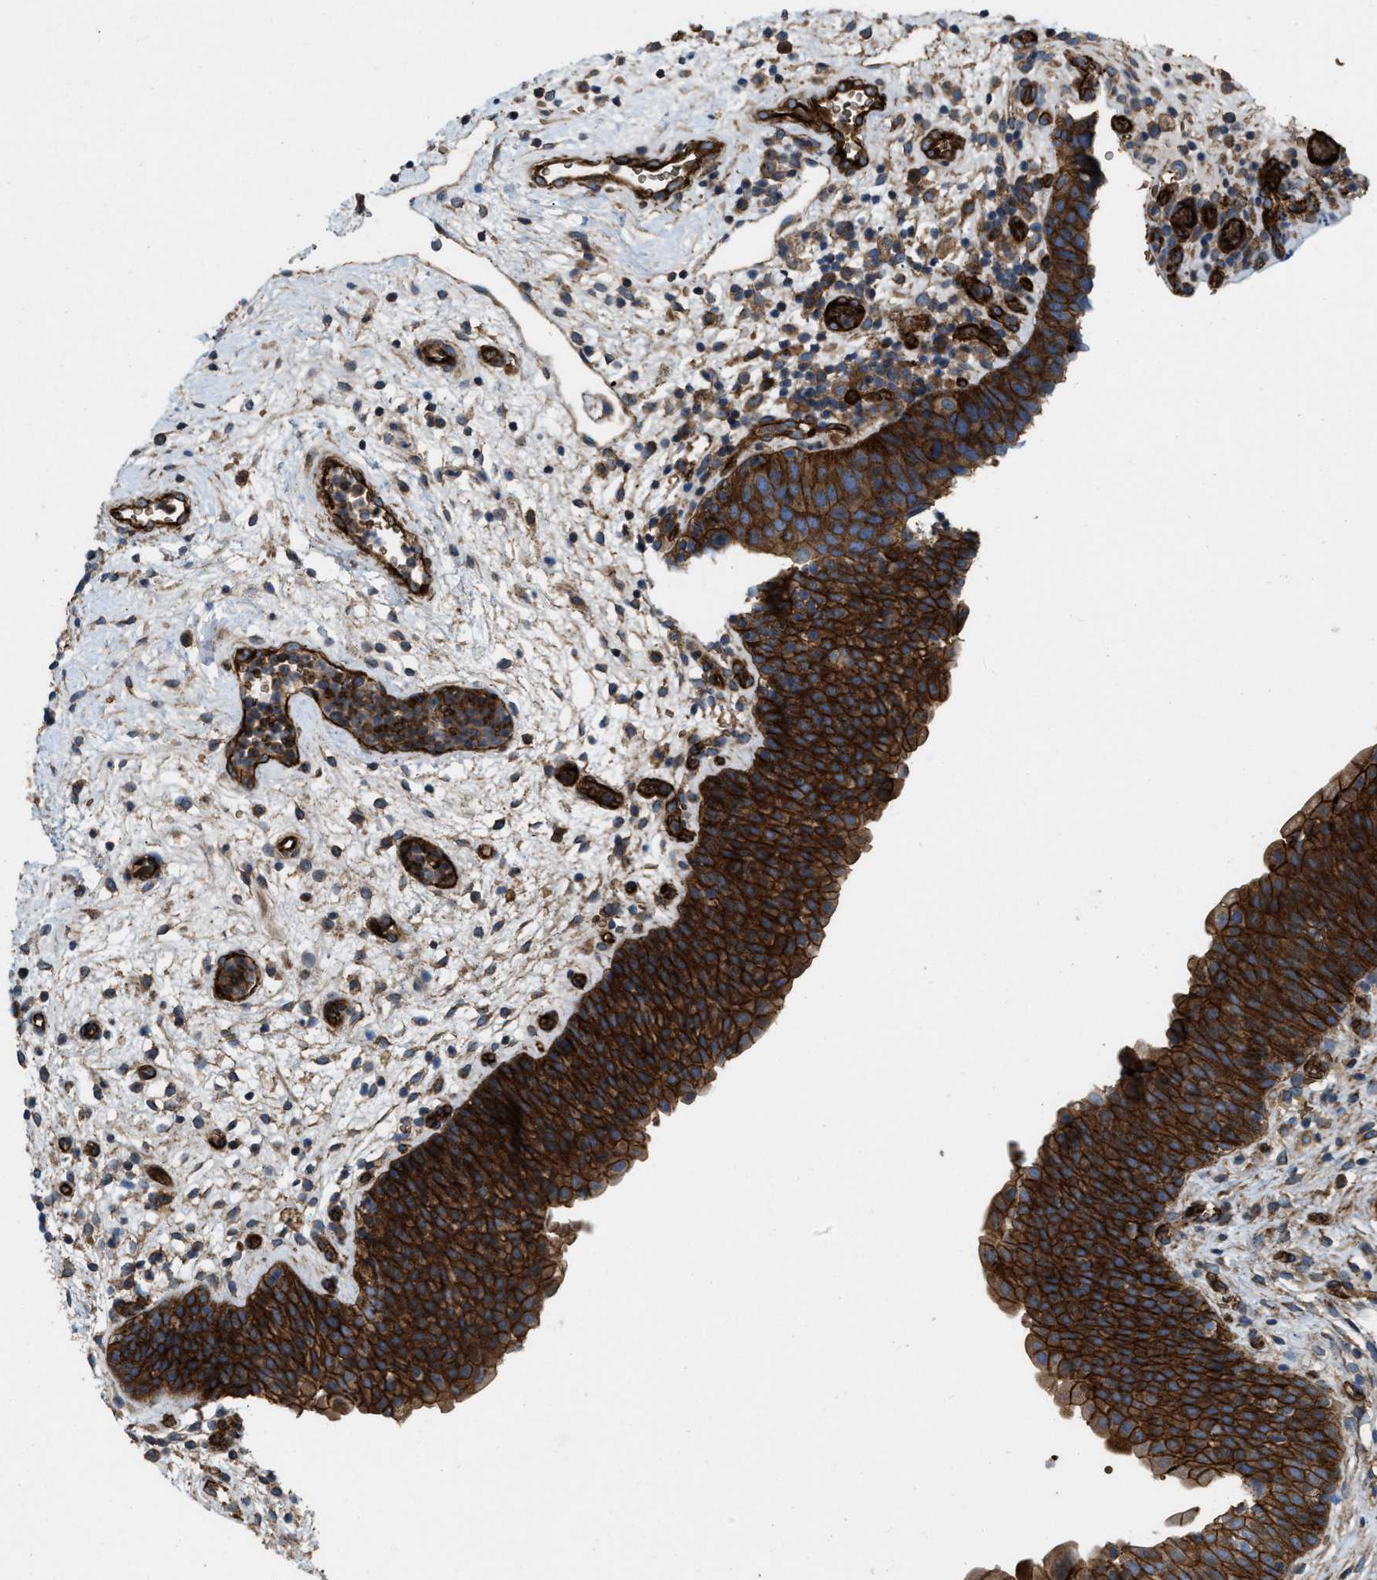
{"staining": {"intensity": "strong", "quantity": ">75%", "location": "cytoplasmic/membranous"}, "tissue": "urinary bladder", "cell_type": "Urothelial cells", "image_type": "normal", "snomed": [{"axis": "morphology", "description": "Normal tissue, NOS"}, {"axis": "topography", "description": "Urinary bladder"}], "caption": "Urothelial cells demonstrate strong cytoplasmic/membranous positivity in about >75% of cells in normal urinary bladder. (Stains: DAB (3,3'-diaminobenzidine) in brown, nuclei in blue, Microscopy: brightfield microscopy at high magnification).", "gene": "ERC1", "patient": {"sex": "male", "age": 37}}